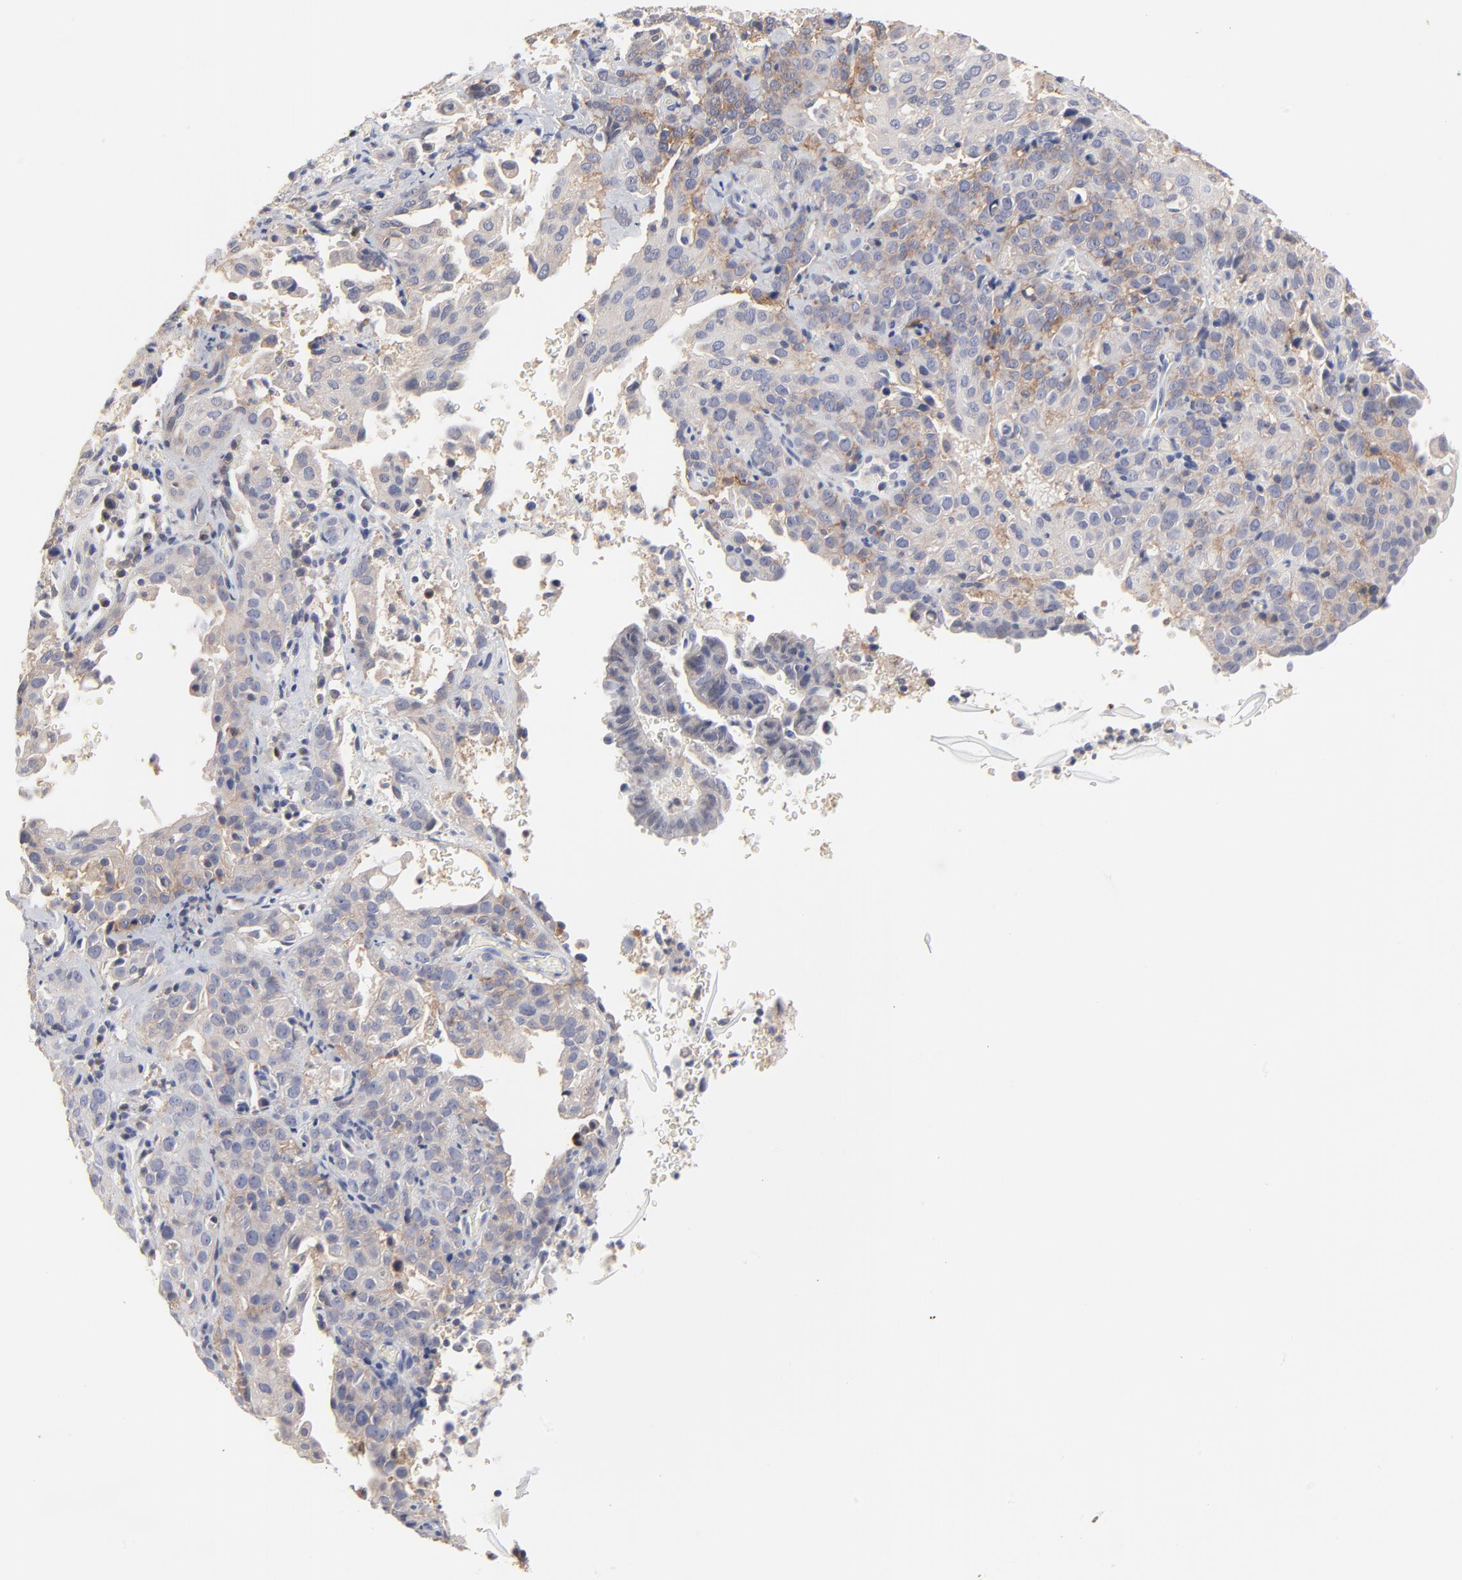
{"staining": {"intensity": "moderate", "quantity": "25%-75%", "location": "cytoplasmic/membranous"}, "tissue": "cervical cancer", "cell_type": "Tumor cells", "image_type": "cancer", "snomed": [{"axis": "morphology", "description": "Squamous cell carcinoma, NOS"}, {"axis": "topography", "description": "Cervix"}], "caption": "A brown stain highlights moderate cytoplasmic/membranous positivity of a protein in squamous cell carcinoma (cervical) tumor cells. (IHC, brightfield microscopy, high magnification).", "gene": "SLC16A1", "patient": {"sex": "female", "age": 41}}